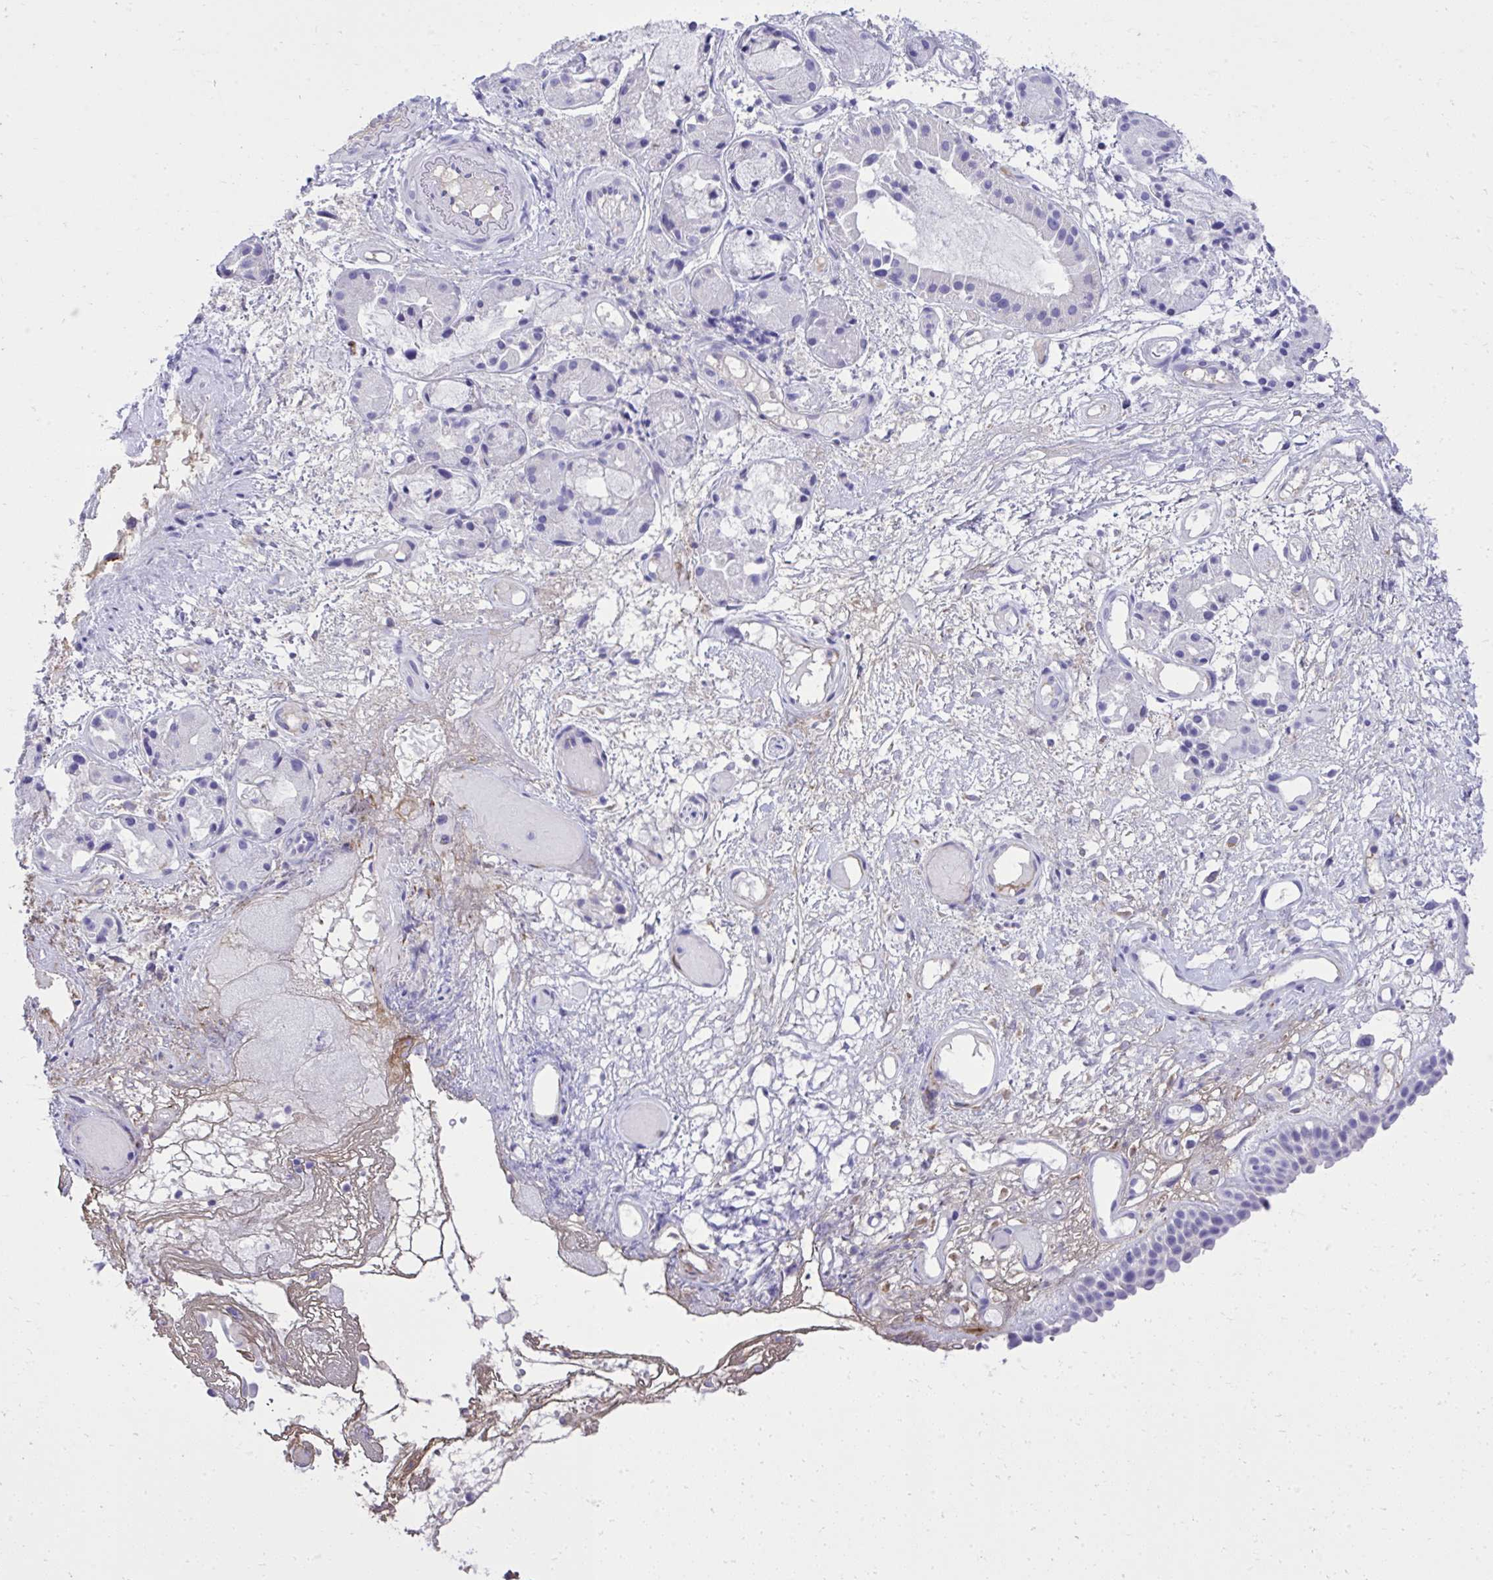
{"staining": {"intensity": "negative", "quantity": "none", "location": "none"}, "tissue": "nasopharynx", "cell_type": "Respiratory epithelial cells", "image_type": "normal", "snomed": [{"axis": "morphology", "description": "Normal tissue, NOS"}, {"axis": "morphology", "description": "Inflammation, NOS"}, {"axis": "topography", "description": "Nasopharynx"}], "caption": "Nasopharynx stained for a protein using IHC shows no staining respiratory epithelial cells.", "gene": "ST6GALNAC3", "patient": {"sex": "male", "age": 54}}